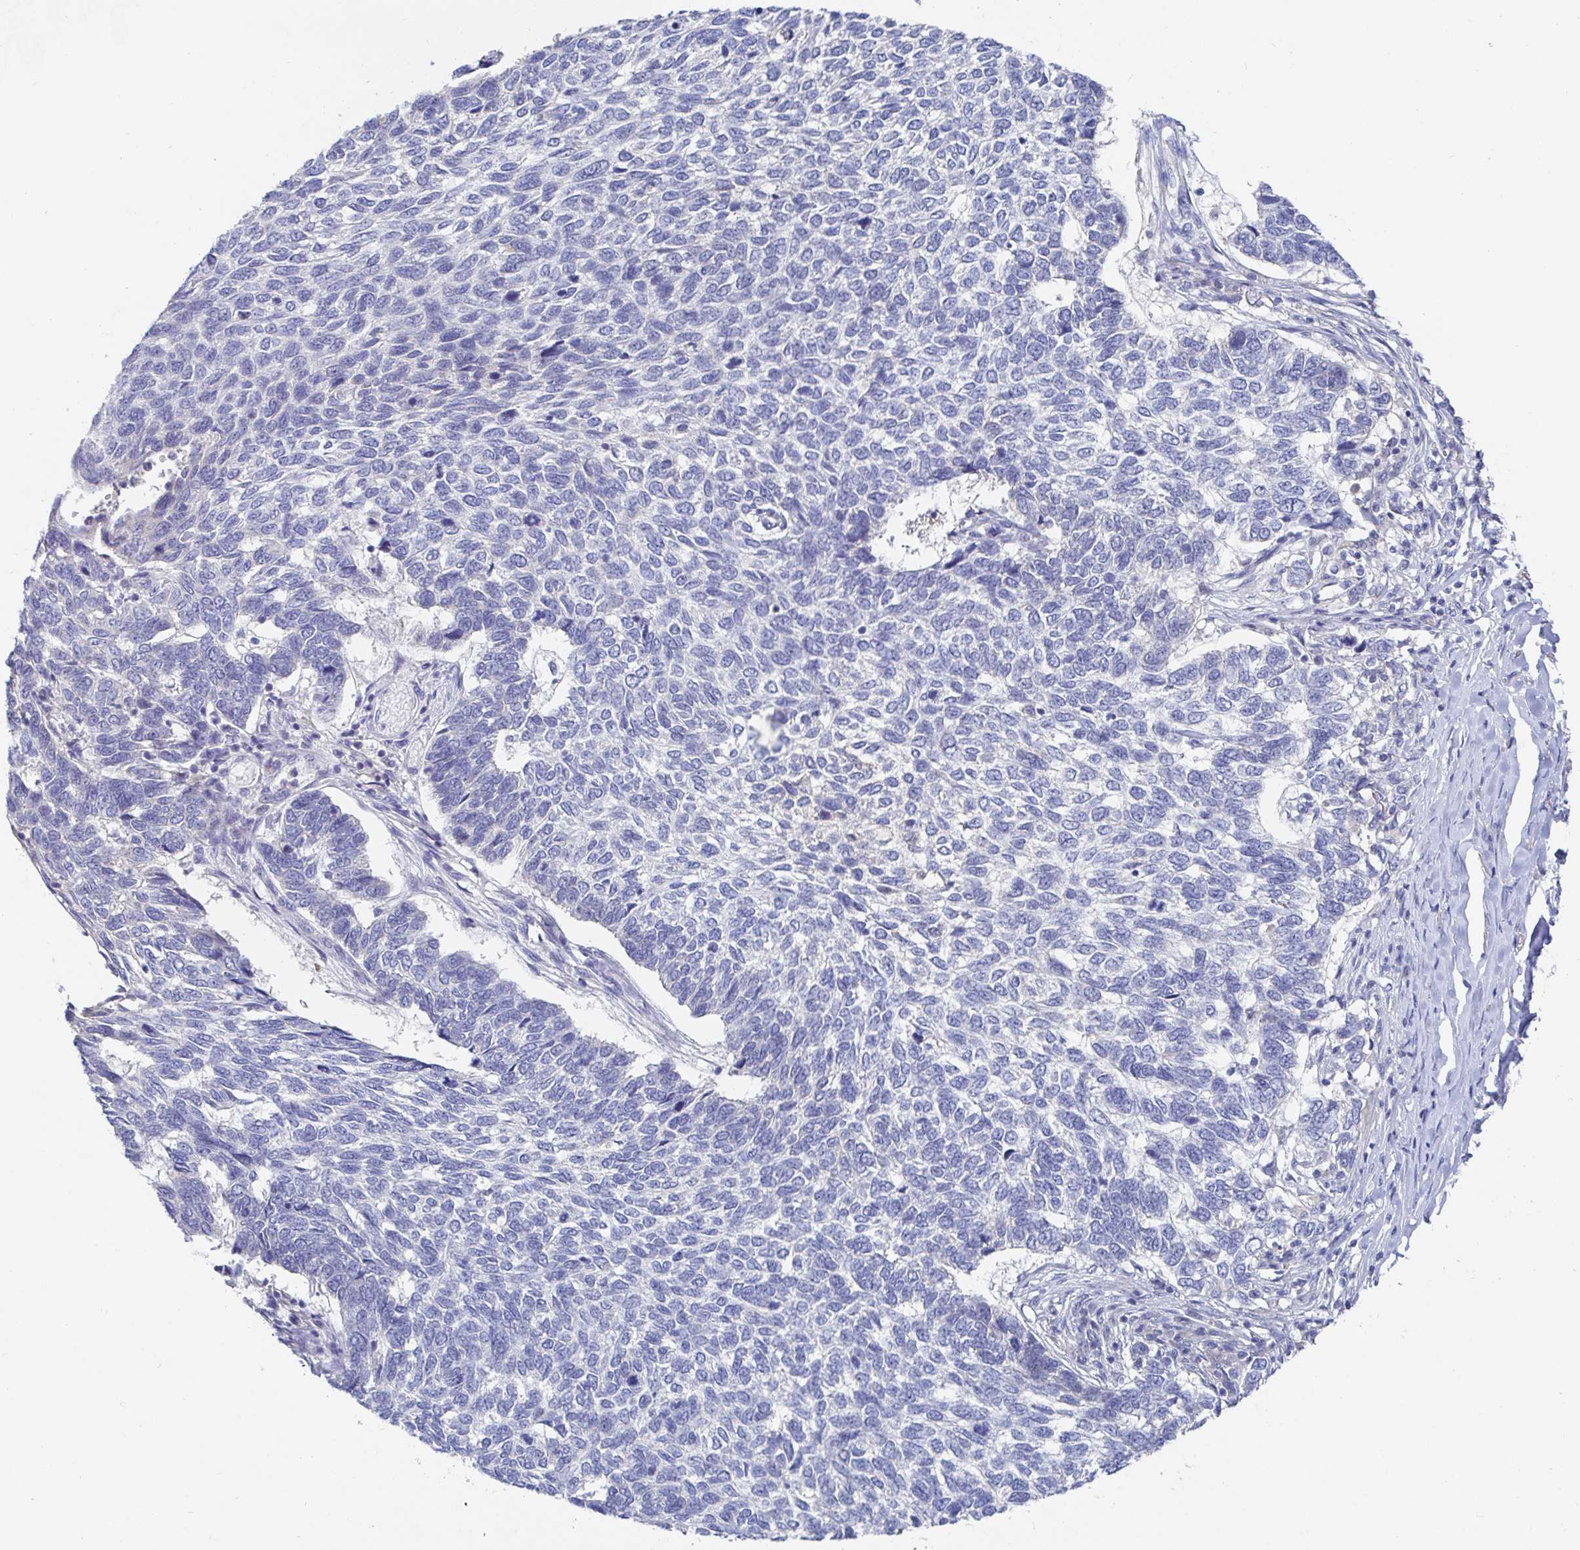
{"staining": {"intensity": "negative", "quantity": "none", "location": "none"}, "tissue": "skin cancer", "cell_type": "Tumor cells", "image_type": "cancer", "snomed": [{"axis": "morphology", "description": "Basal cell carcinoma"}, {"axis": "topography", "description": "Skin"}], "caption": "There is no significant positivity in tumor cells of basal cell carcinoma (skin).", "gene": "ZNF430", "patient": {"sex": "female", "age": 65}}